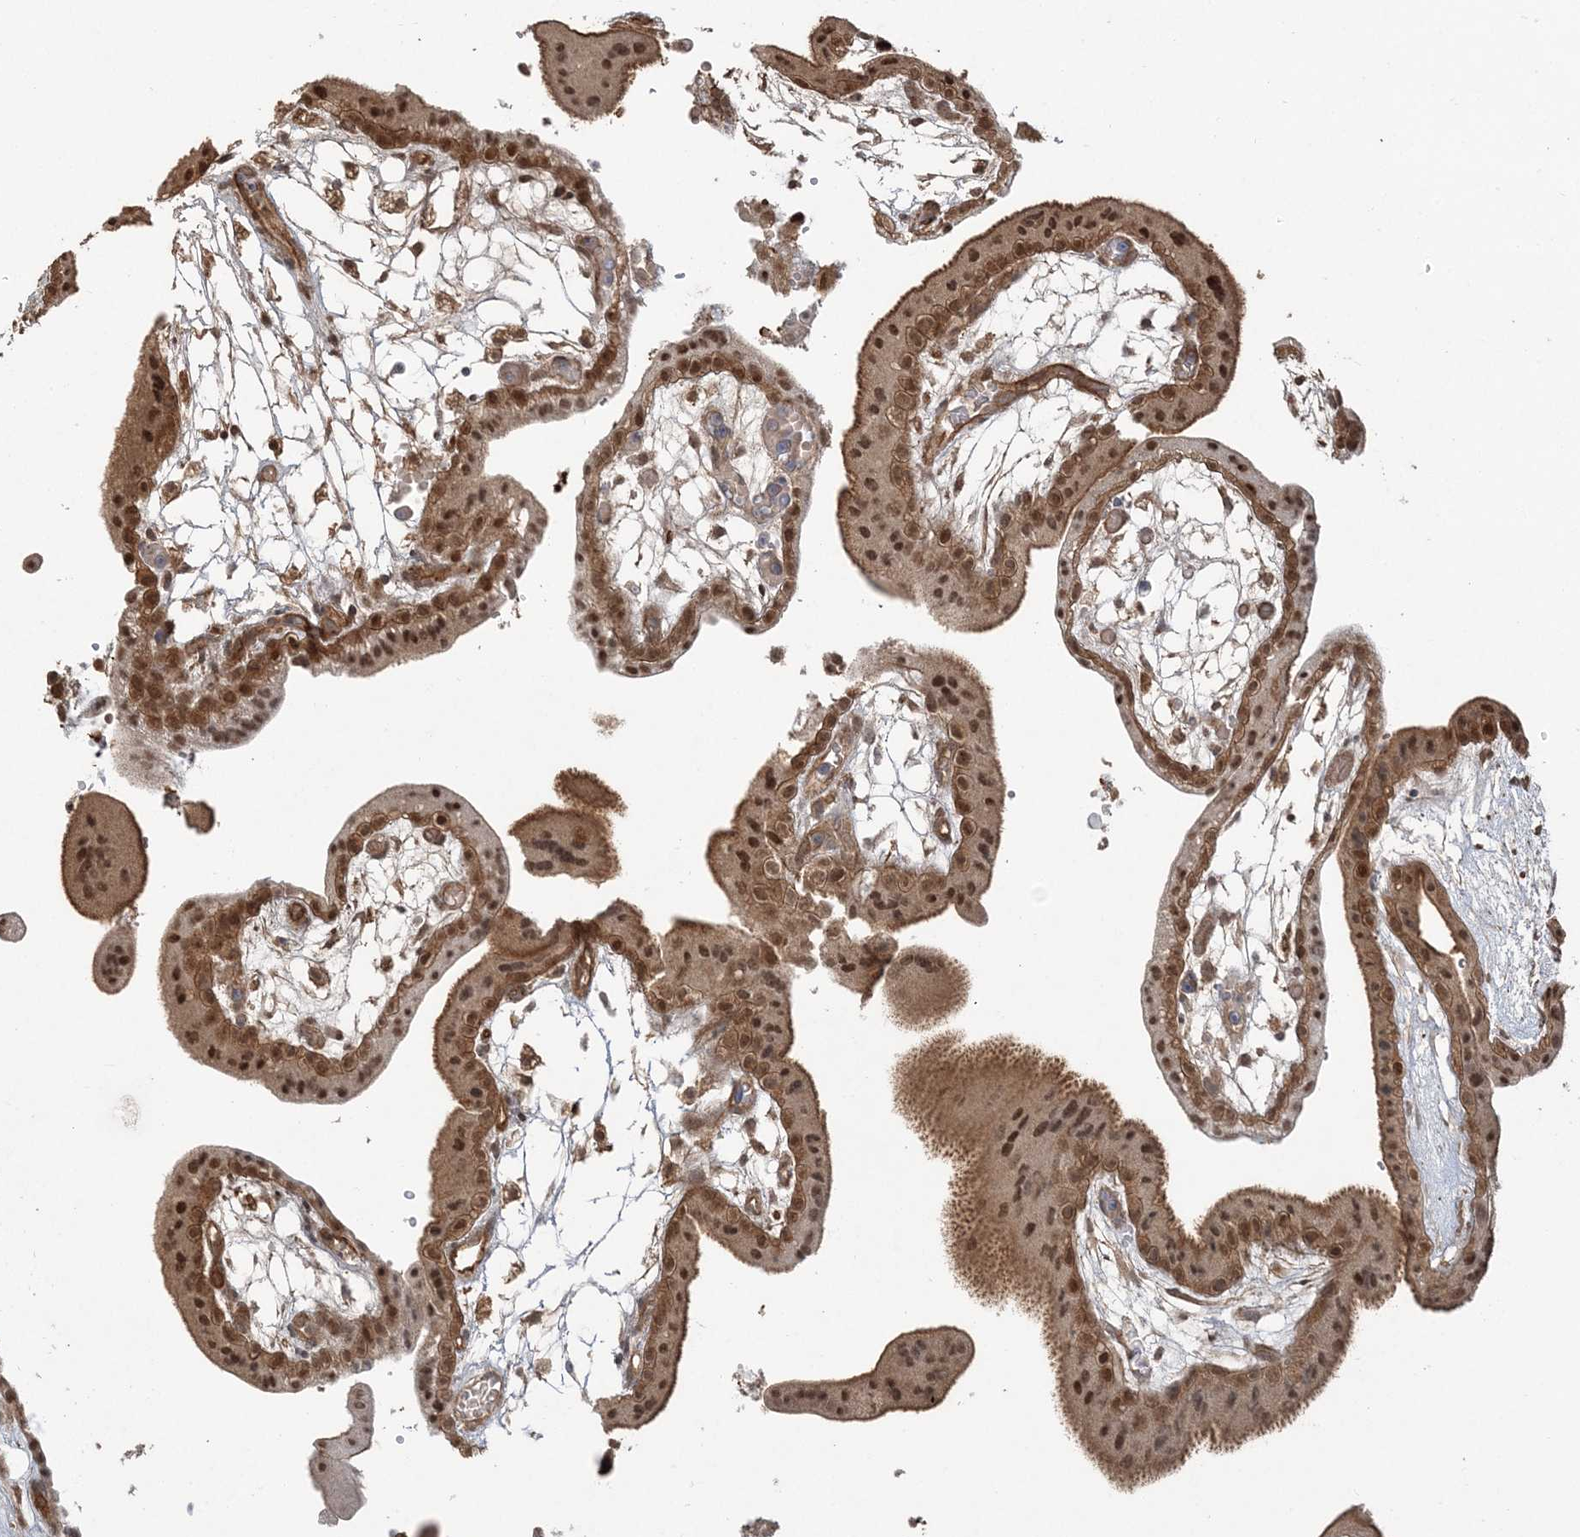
{"staining": {"intensity": "moderate", "quantity": ">75%", "location": "cytoplasmic/membranous,nuclear"}, "tissue": "placenta", "cell_type": "Decidual cells", "image_type": "normal", "snomed": [{"axis": "morphology", "description": "Normal tissue, NOS"}, {"axis": "topography", "description": "Placenta"}], "caption": "Immunohistochemical staining of normal human placenta displays moderate cytoplasmic/membranous,nuclear protein expression in approximately >75% of decidual cells.", "gene": "CAB39", "patient": {"sex": "female", "age": 18}}